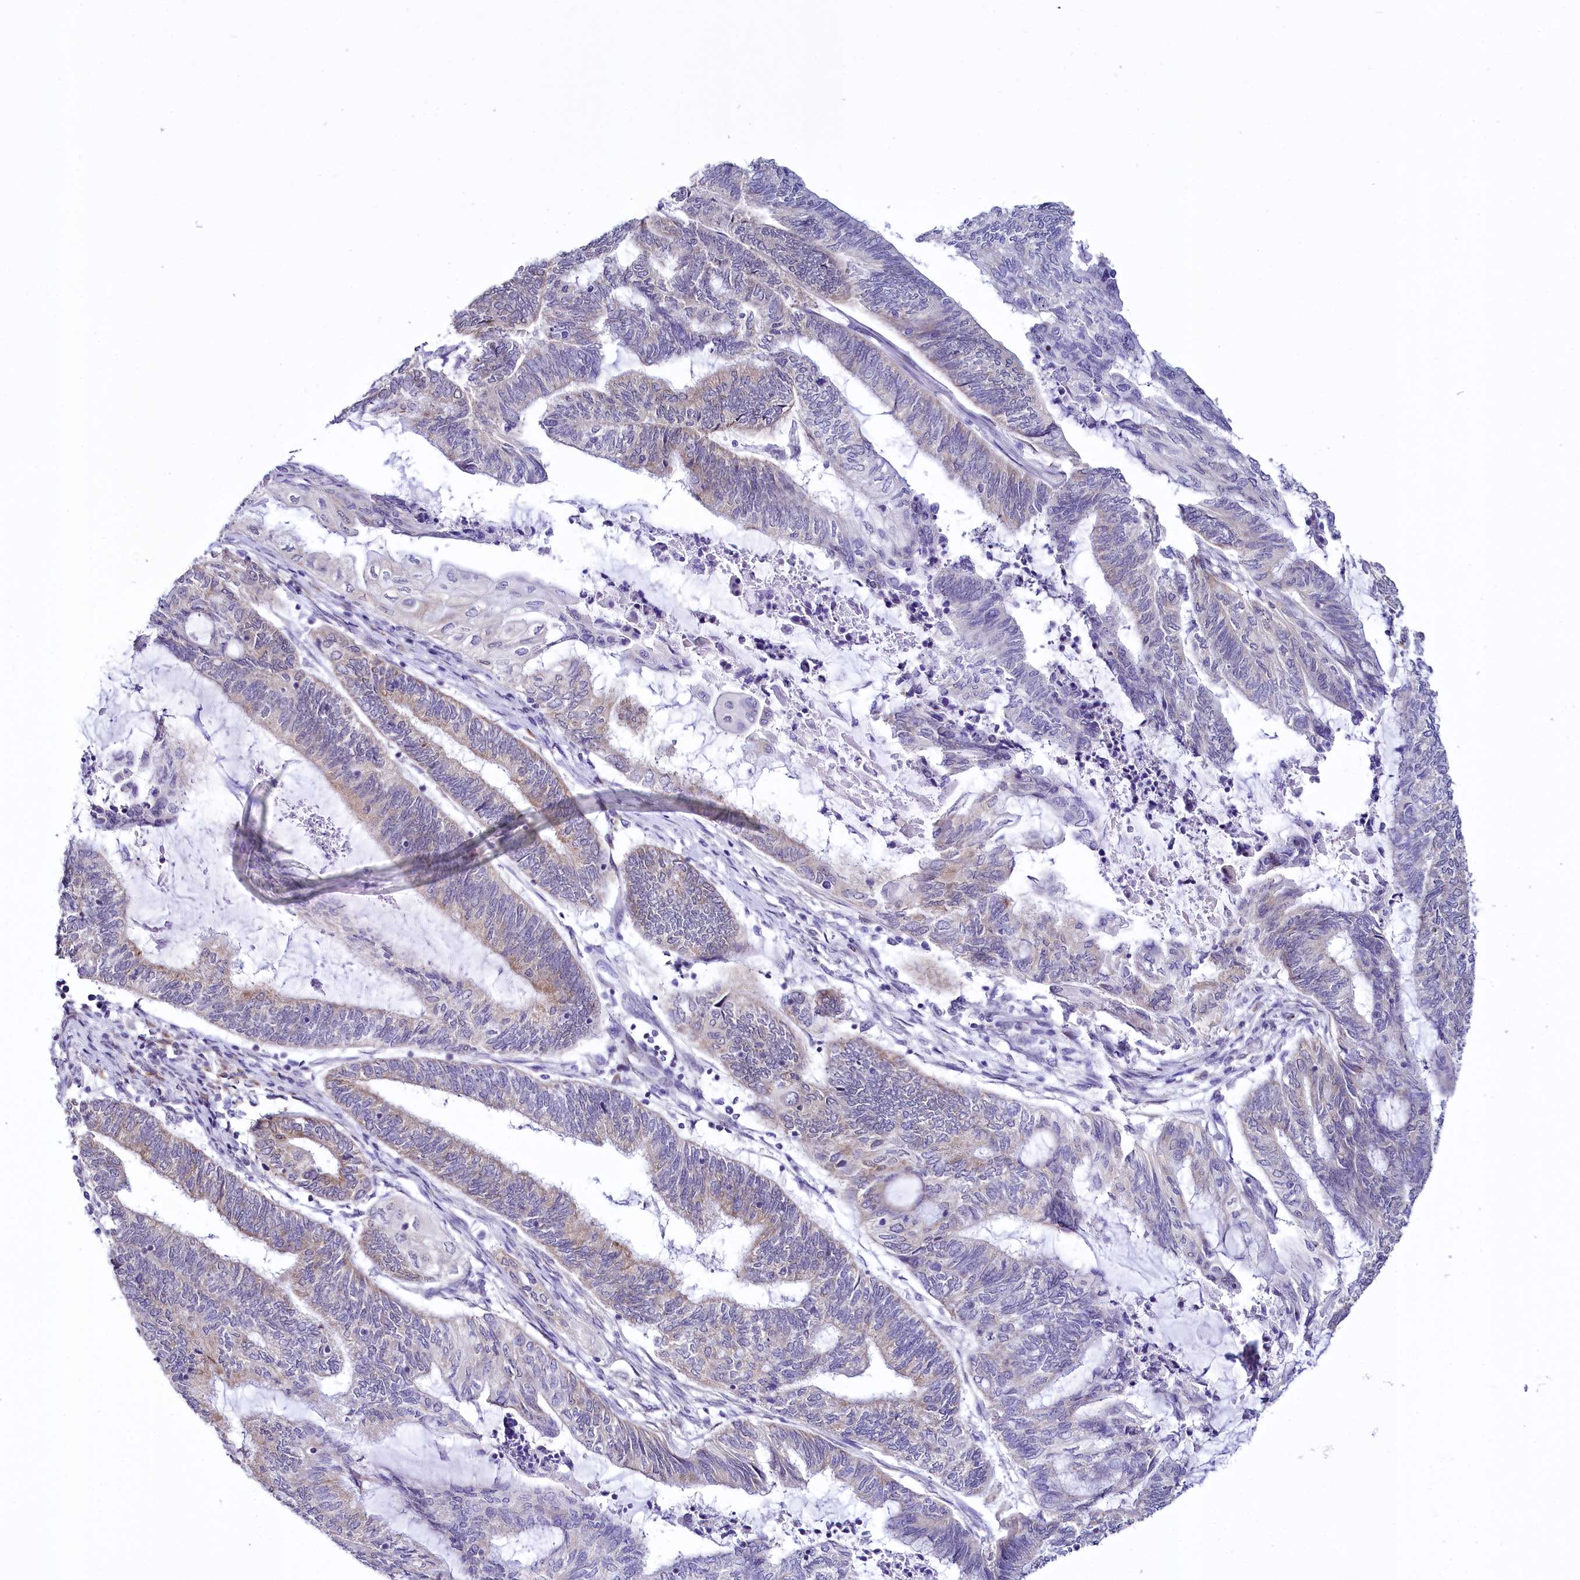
{"staining": {"intensity": "weak", "quantity": "<25%", "location": "cytoplasmic/membranous"}, "tissue": "endometrial cancer", "cell_type": "Tumor cells", "image_type": "cancer", "snomed": [{"axis": "morphology", "description": "Adenocarcinoma, NOS"}, {"axis": "topography", "description": "Uterus"}, {"axis": "topography", "description": "Endometrium"}], "caption": "Endometrial cancer stained for a protein using immunohistochemistry (IHC) demonstrates no staining tumor cells.", "gene": "SPATS2", "patient": {"sex": "female", "age": 70}}